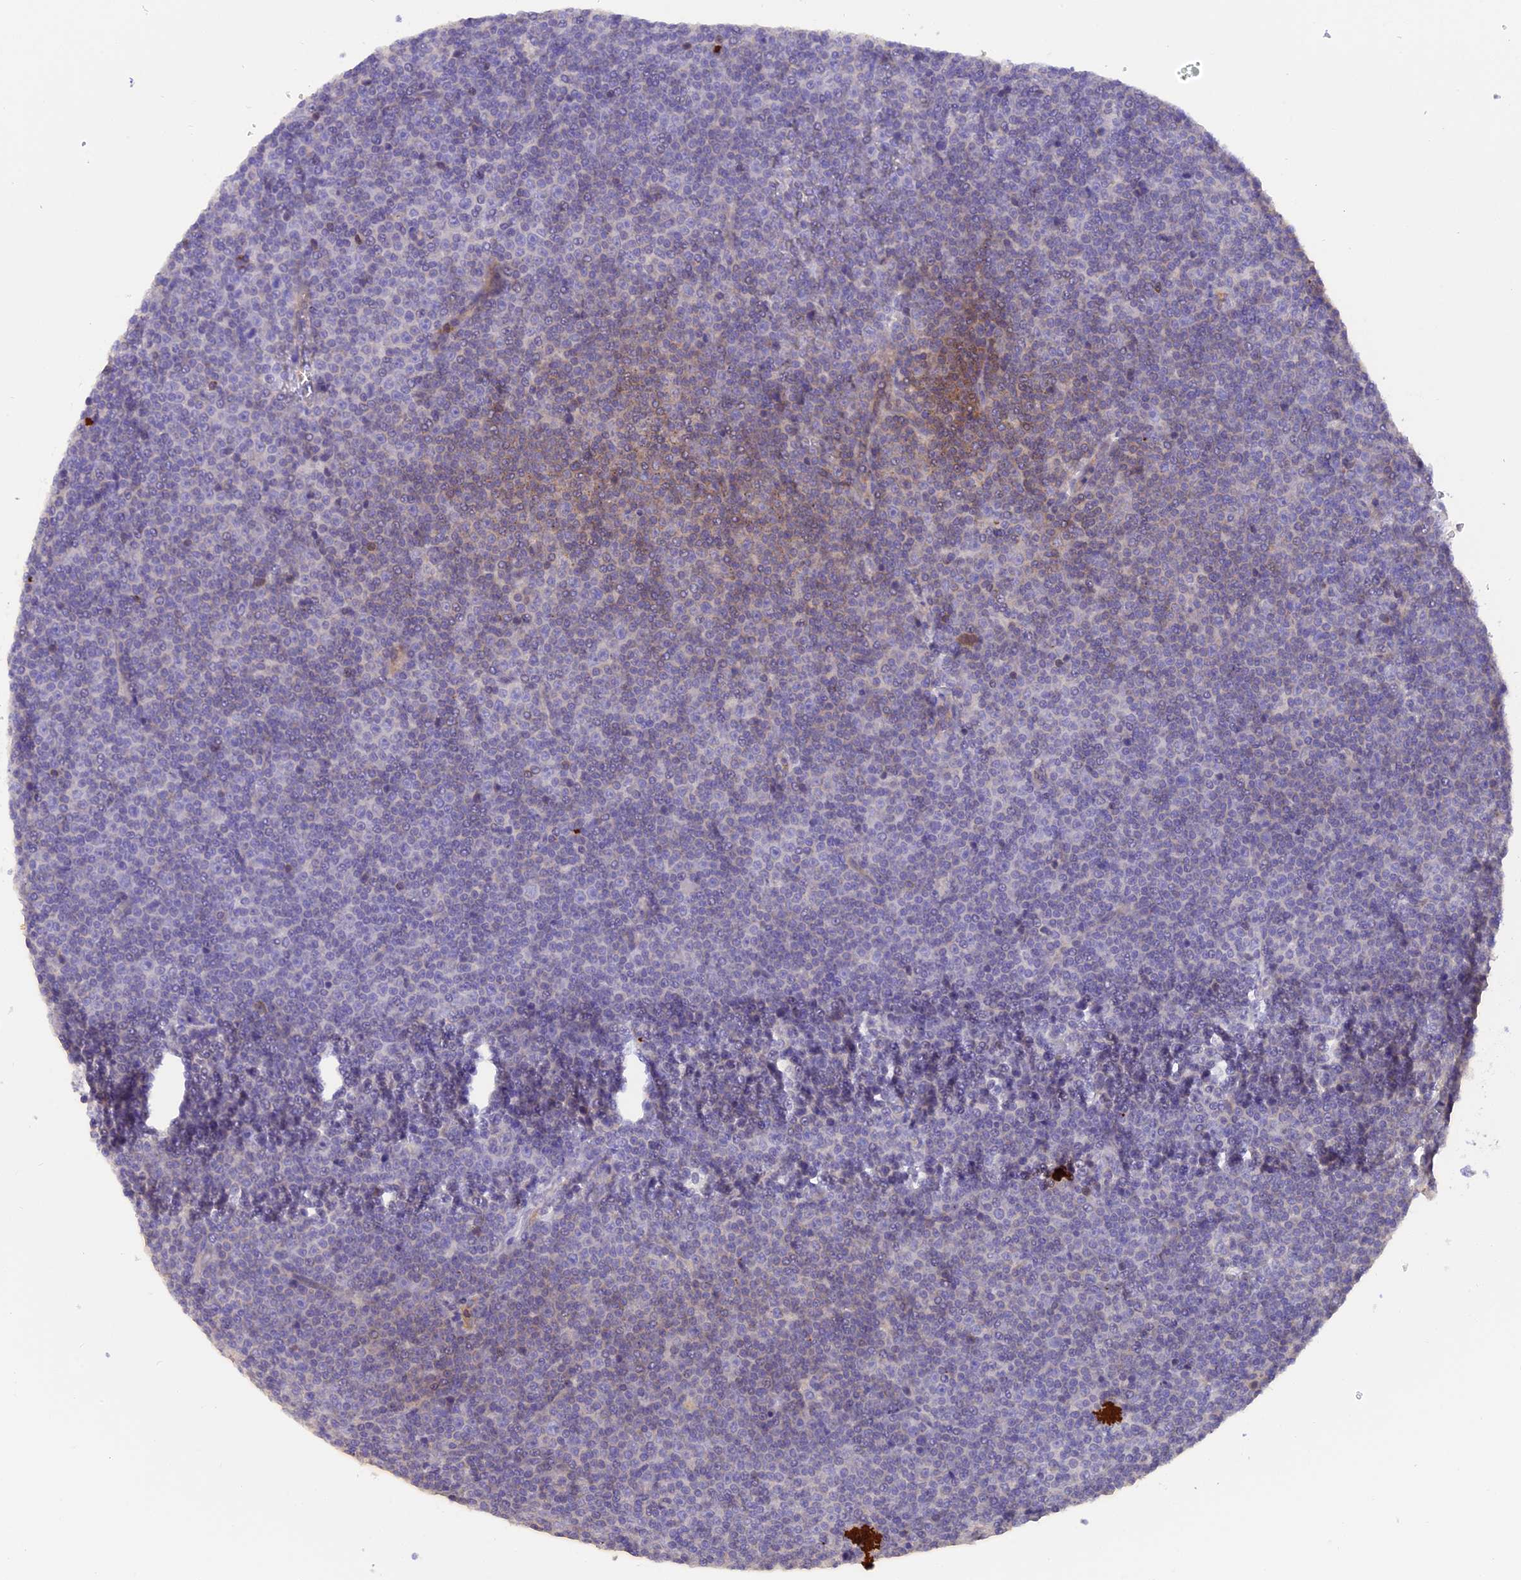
{"staining": {"intensity": "negative", "quantity": "none", "location": "none"}, "tissue": "lymphoma", "cell_type": "Tumor cells", "image_type": "cancer", "snomed": [{"axis": "morphology", "description": "Malignant lymphoma, non-Hodgkin's type, Low grade"}, {"axis": "topography", "description": "Lymph node"}], "caption": "Malignant lymphoma, non-Hodgkin's type (low-grade) stained for a protein using immunohistochemistry displays no expression tumor cells.", "gene": "FAM193A", "patient": {"sex": "female", "age": 67}}